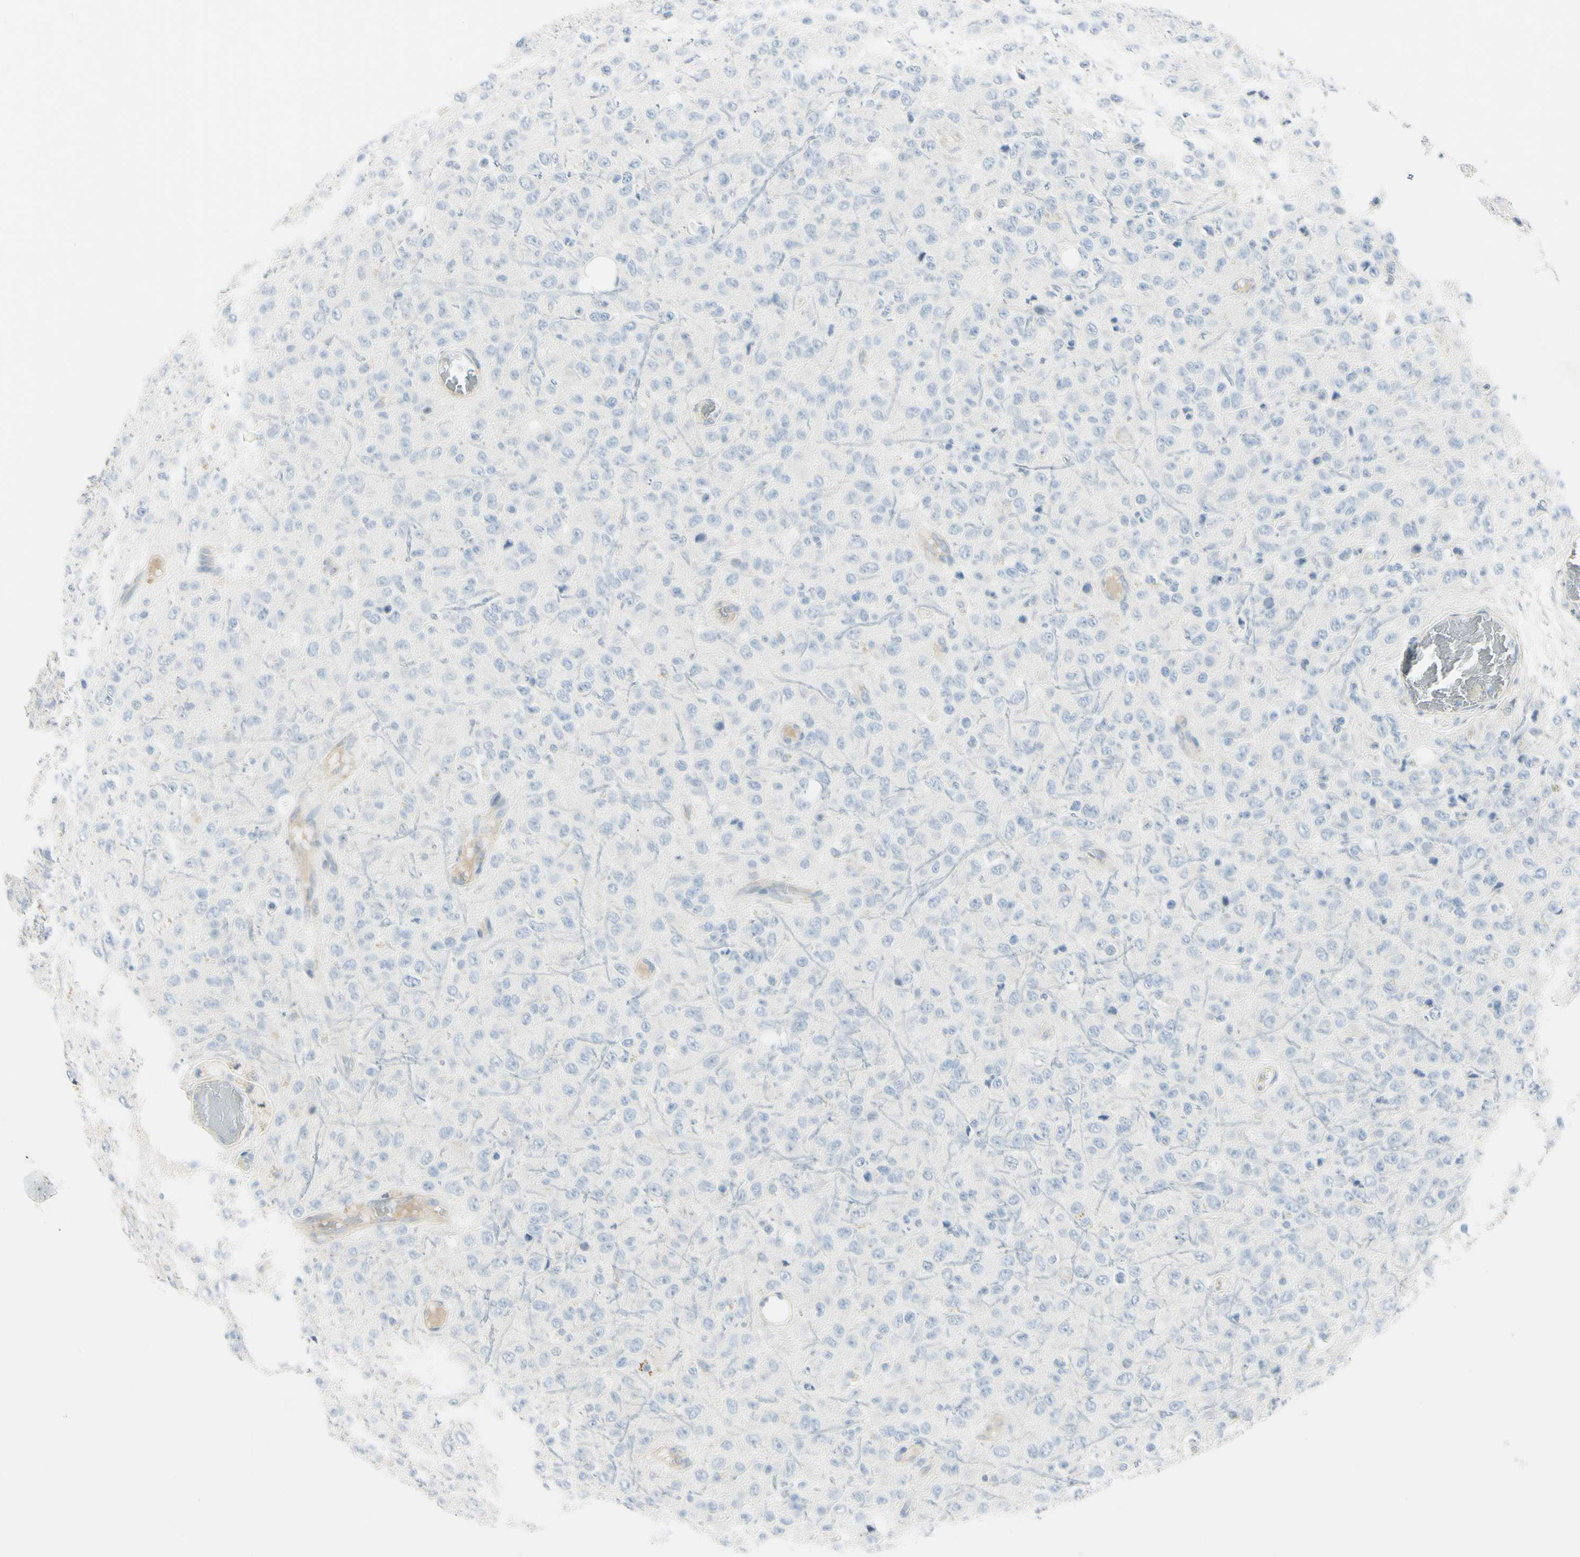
{"staining": {"intensity": "negative", "quantity": "none", "location": "none"}, "tissue": "glioma", "cell_type": "Tumor cells", "image_type": "cancer", "snomed": [{"axis": "morphology", "description": "Glioma, malignant, High grade"}, {"axis": "topography", "description": "pancreas cauda"}], "caption": "Immunohistochemistry (IHC) image of human glioma stained for a protein (brown), which demonstrates no positivity in tumor cells. (DAB immunohistochemistry (IHC), high magnification).", "gene": "ASB9", "patient": {"sex": "male", "age": 60}}